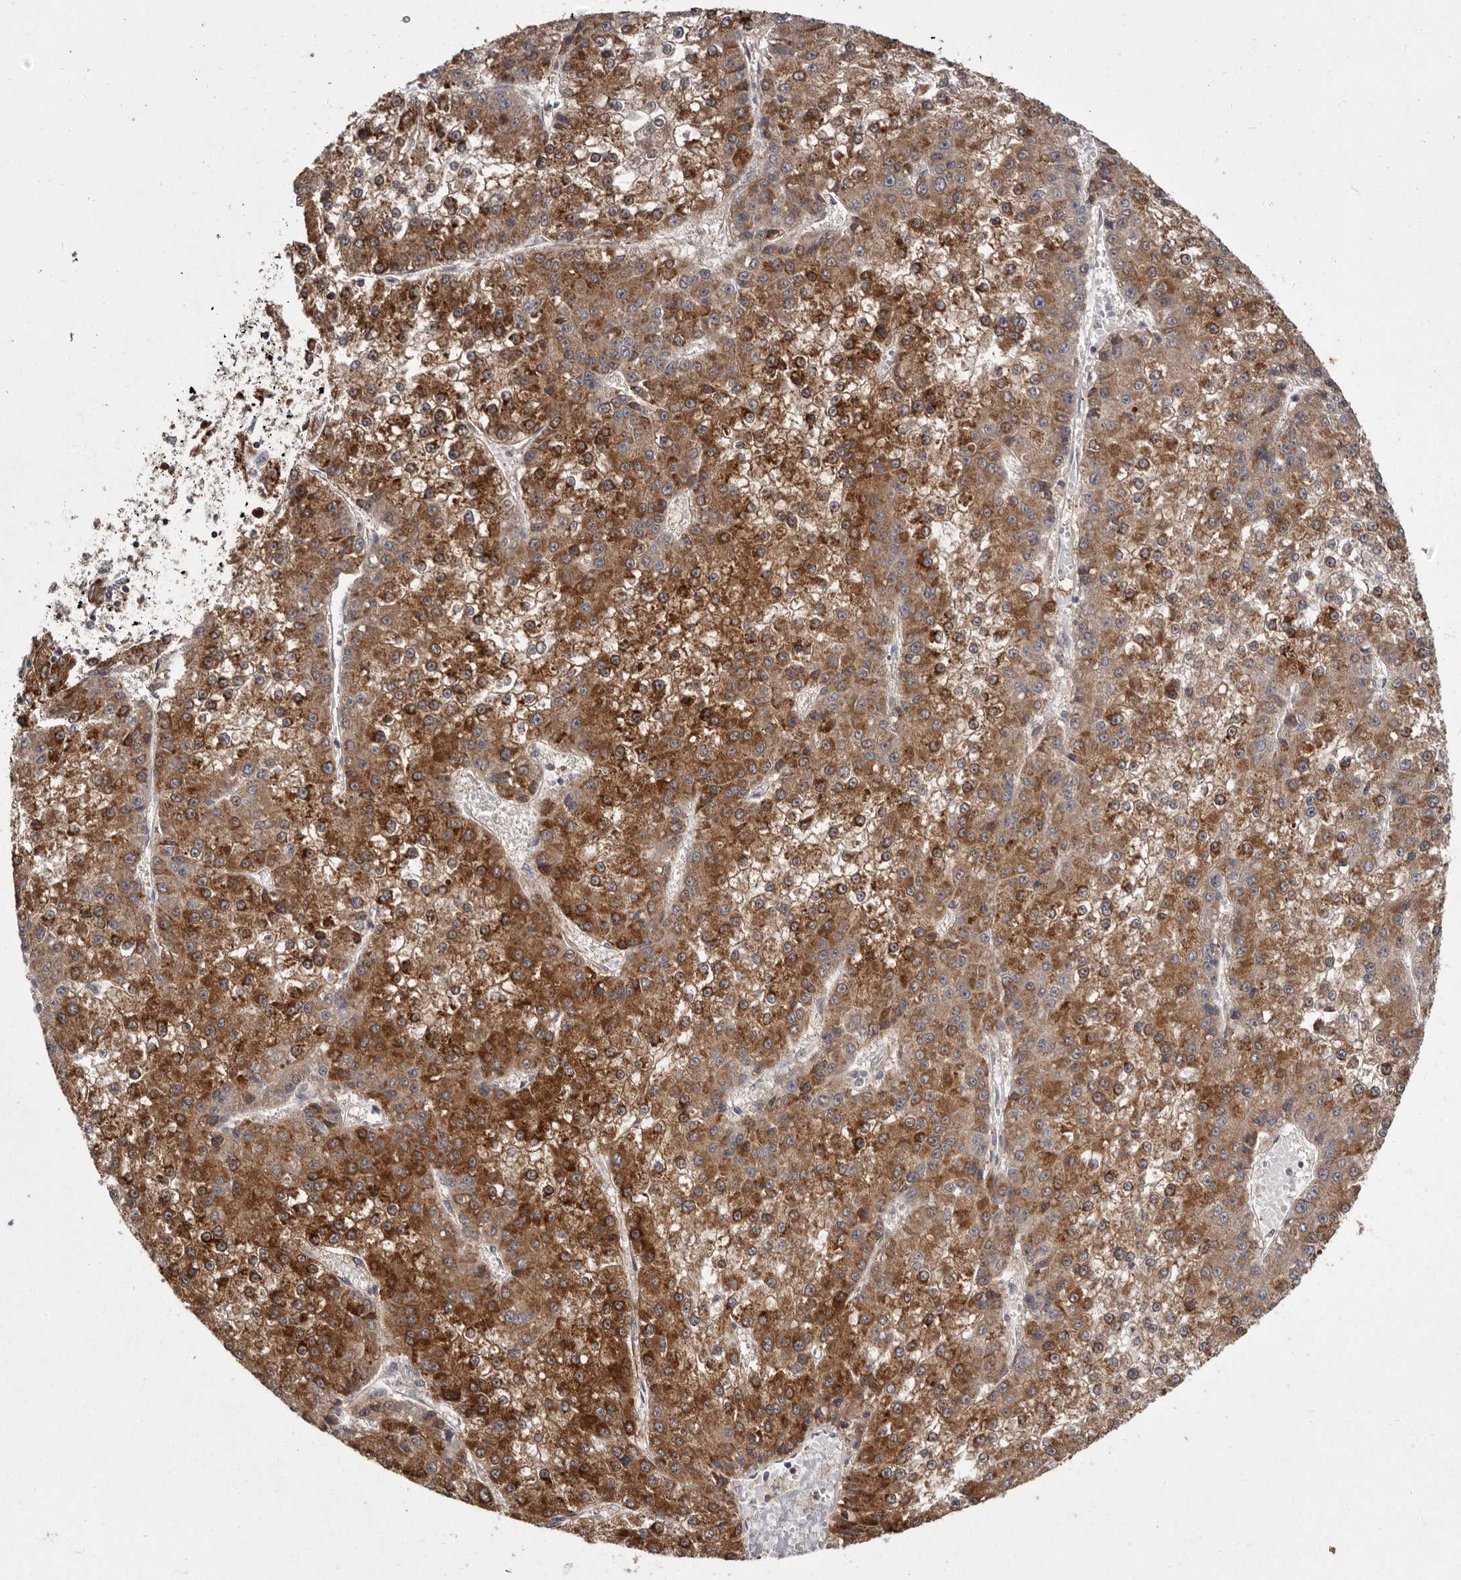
{"staining": {"intensity": "strong", "quantity": ">75%", "location": "cytoplasmic/membranous"}, "tissue": "liver cancer", "cell_type": "Tumor cells", "image_type": "cancer", "snomed": [{"axis": "morphology", "description": "Carcinoma, Hepatocellular, NOS"}, {"axis": "topography", "description": "Liver"}], "caption": "Immunohistochemical staining of human hepatocellular carcinoma (liver) displays strong cytoplasmic/membranous protein positivity in approximately >75% of tumor cells.", "gene": "FLAD1", "patient": {"sex": "female", "age": 73}}